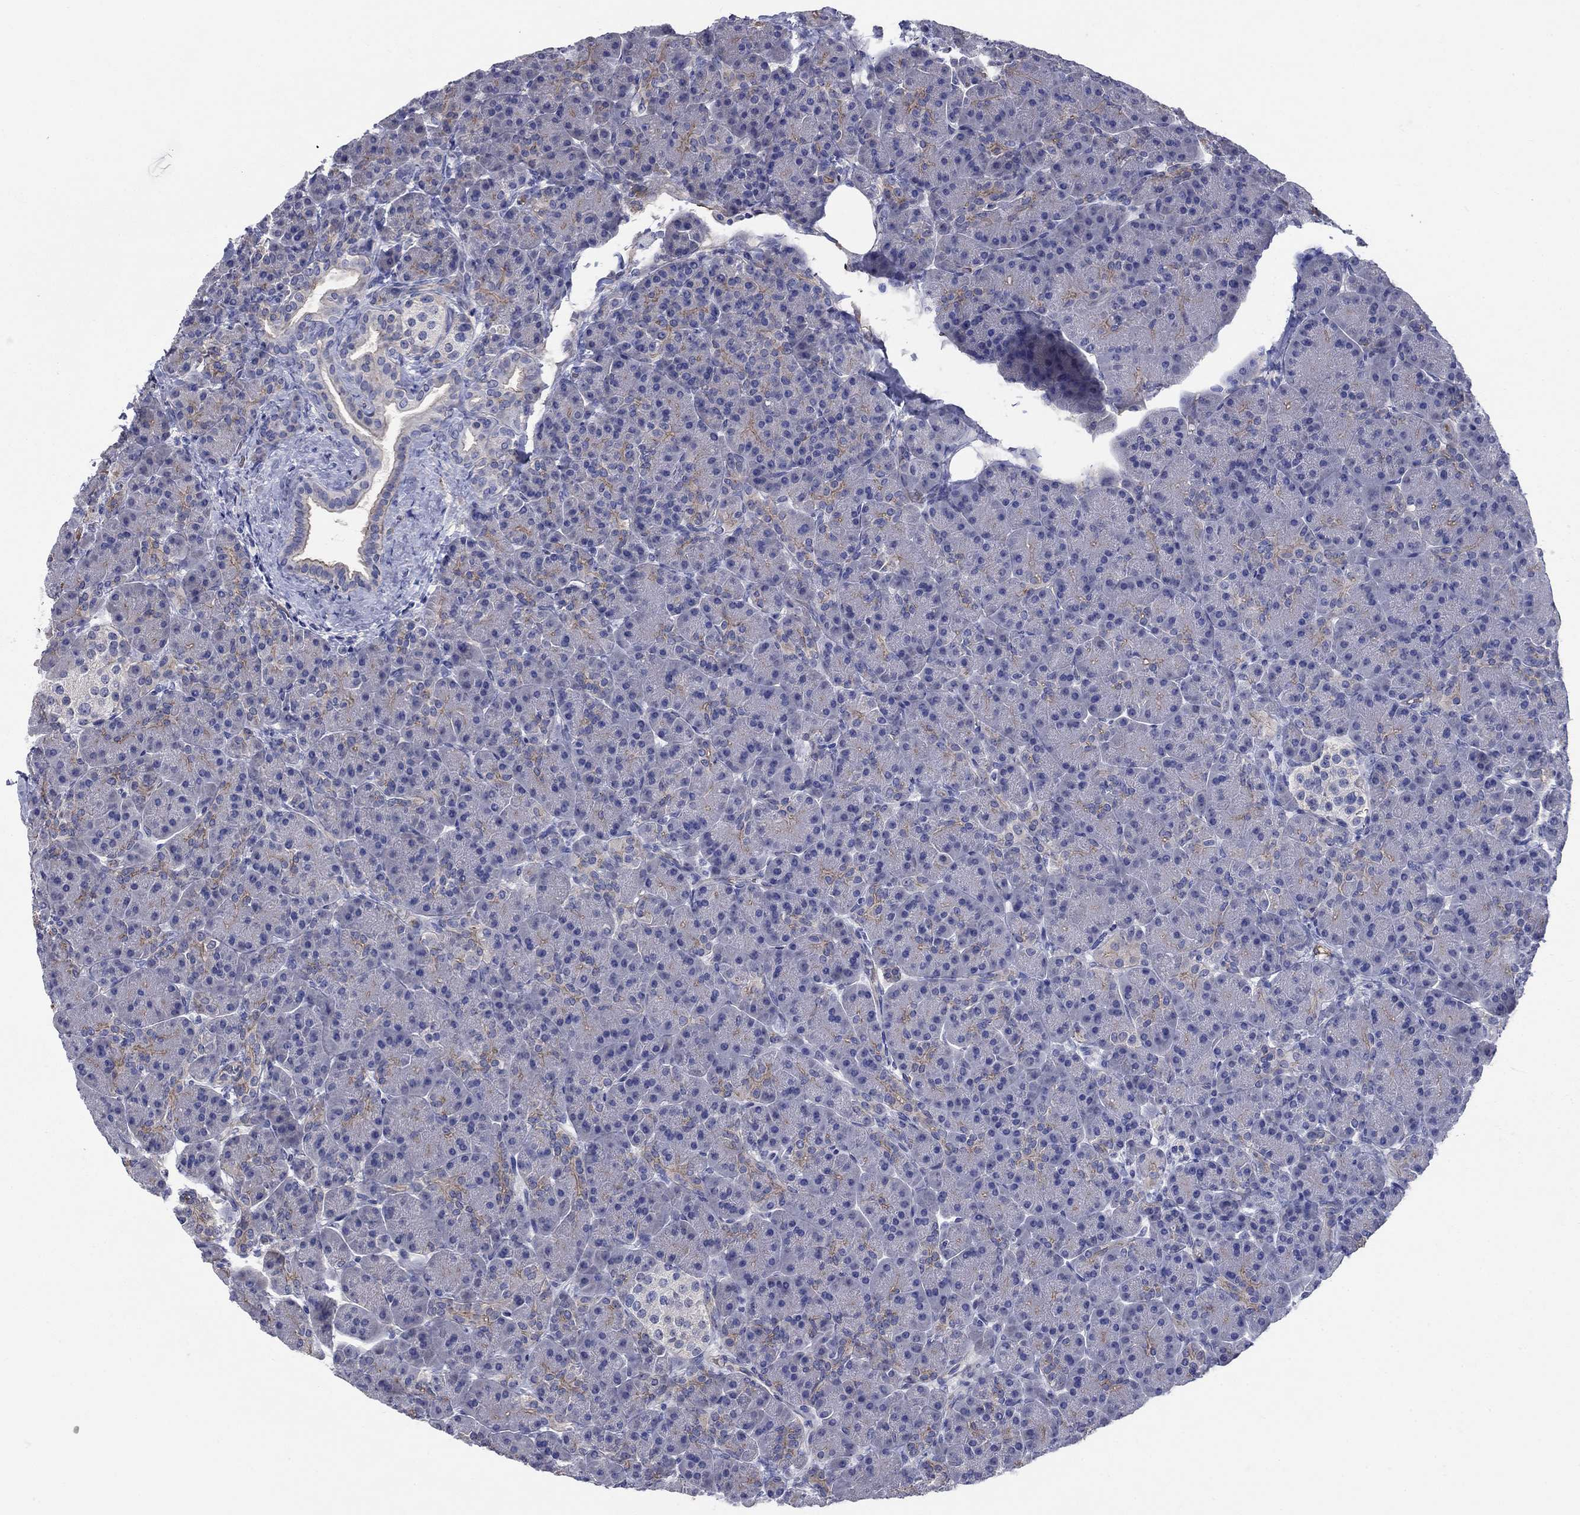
{"staining": {"intensity": "moderate", "quantity": "<25%", "location": "cytoplasmic/membranous"}, "tissue": "pancreas", "cell_type": "Exocrine glandular cells", "image_type": "normal", "snomed": [{"axis": "morphology", "description": "Normal tissue, NOS"}, {"axis": "topography", "description": "Pancreas"}], "caption": "The immunohistochemical stain shows moderate cytoplasmic/membranous positivity in exocrine glandular cells of benign pancreas.", "gene": "FLNC", "patient": {"sex": "female", "age": 63}}